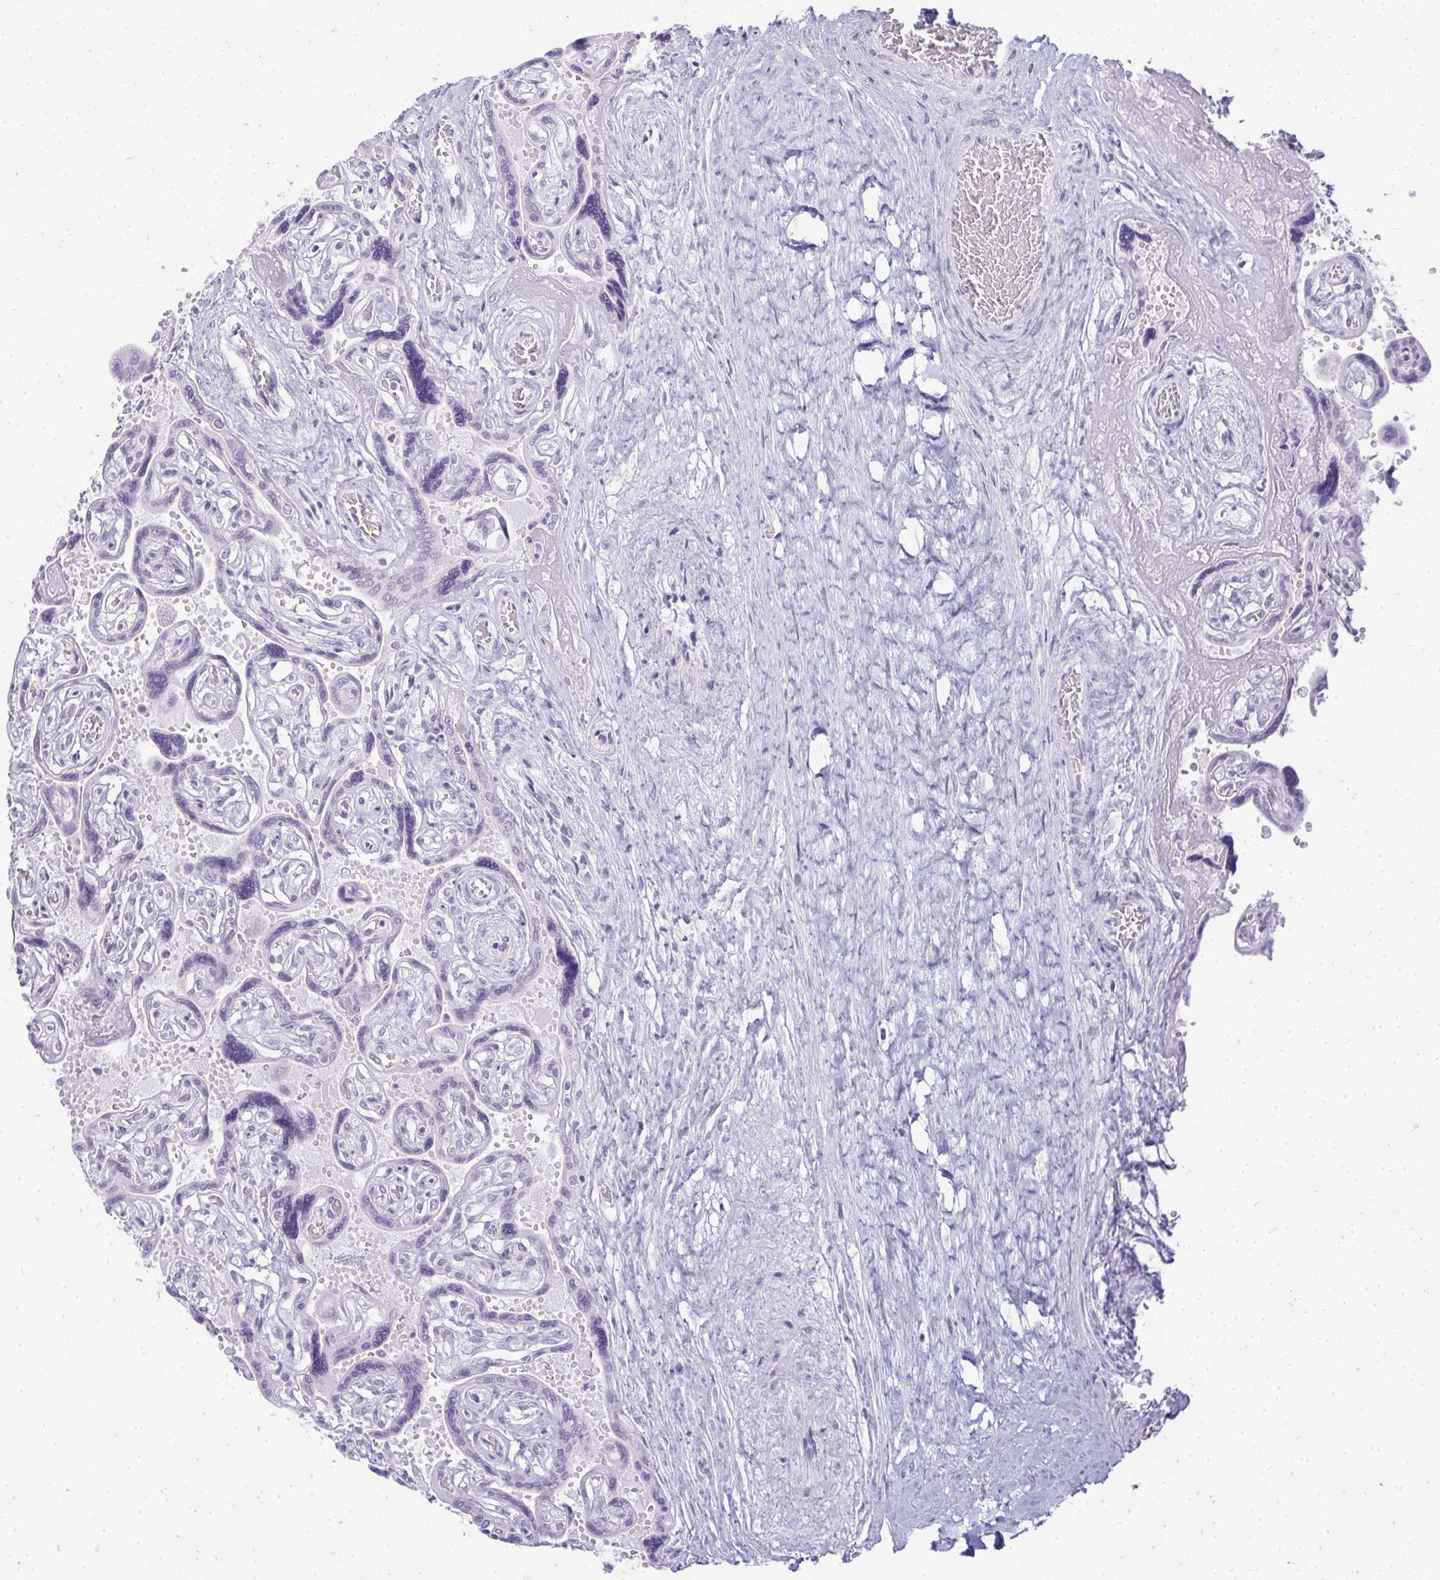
{"staining": {"intensity": "weak", "quantity": "25%-75%", "location": "nuclear"}, "tissue": "placenta", "cell_type": "Decidual cells", "image_type": "normal", "snomed": [{"axis": "morphology", "description": "Normal tissue, NOS"}, {"axis": "topography", "description": "Placenta"}], "caption": "Unremarkable placenta was stained to show a protein in brown. There is low levels of weak nuclear expression in about 25%-75% of decidual cells.", "gene": "PLA2G1B", "patient": {"sex": "female", "age": 32}}